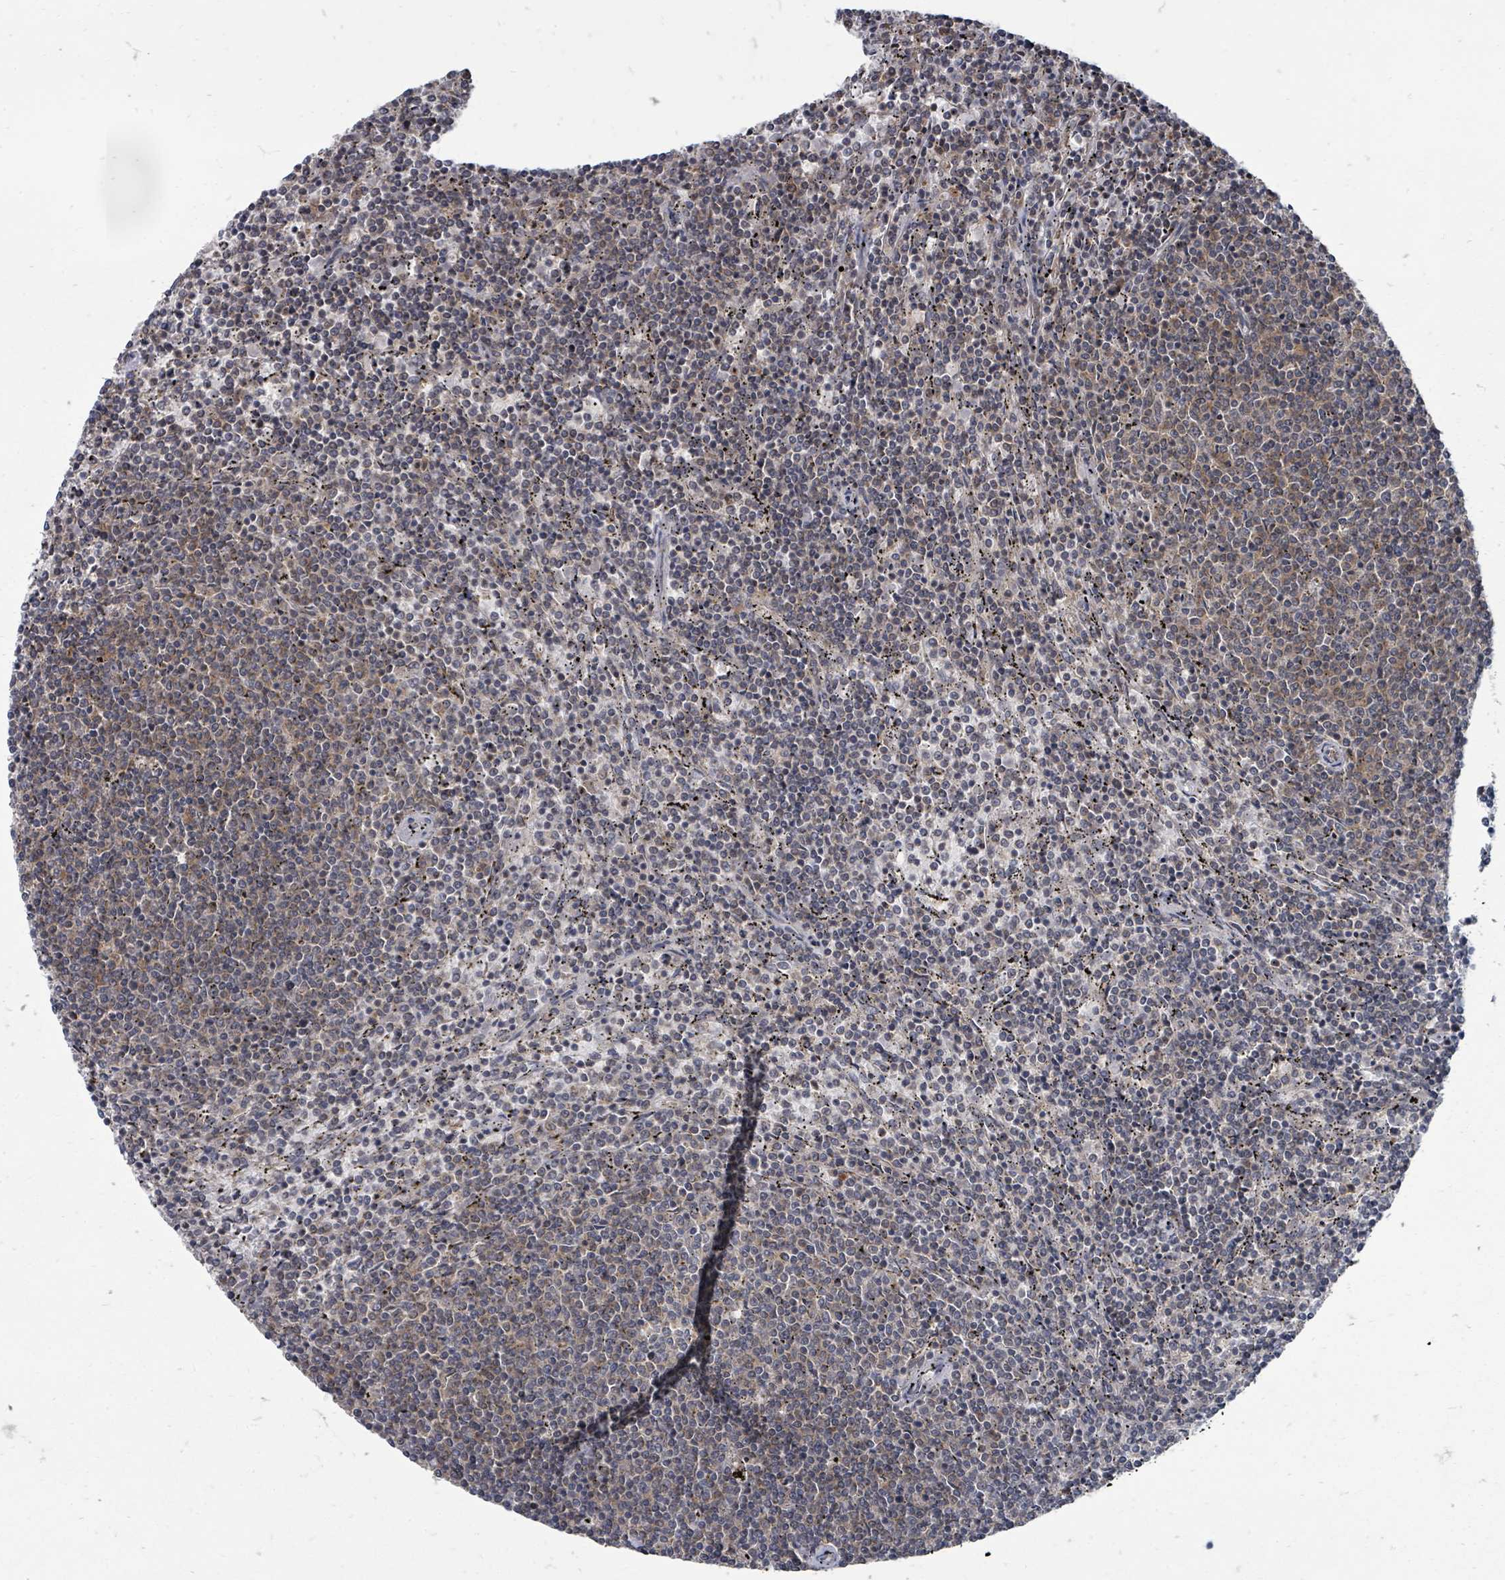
{"staining": {"intensity": "weak", "quantity": "25%-75%", "location": "cytoplasmic/membranous"}, "tissue": "lymphoma", "cell_type": "Tumor cells", "image_type": "cancer", "snomed": [{"axis": "morphology", "description": "Malignant lymphoma, non-Hodgkin's type, Low grade"}, {"axis": "topography", "description": "Spleen"}], "caption": "A low amount of weak cytoplasmic/membranous expression is appreciated in approximately 25%-75% of tumor cells in low-grade malignant lymphoma, non-Hodgkin's type tissue.", "gene": "MAGOHB", "patient": {"sex": "female", "age": 50}}